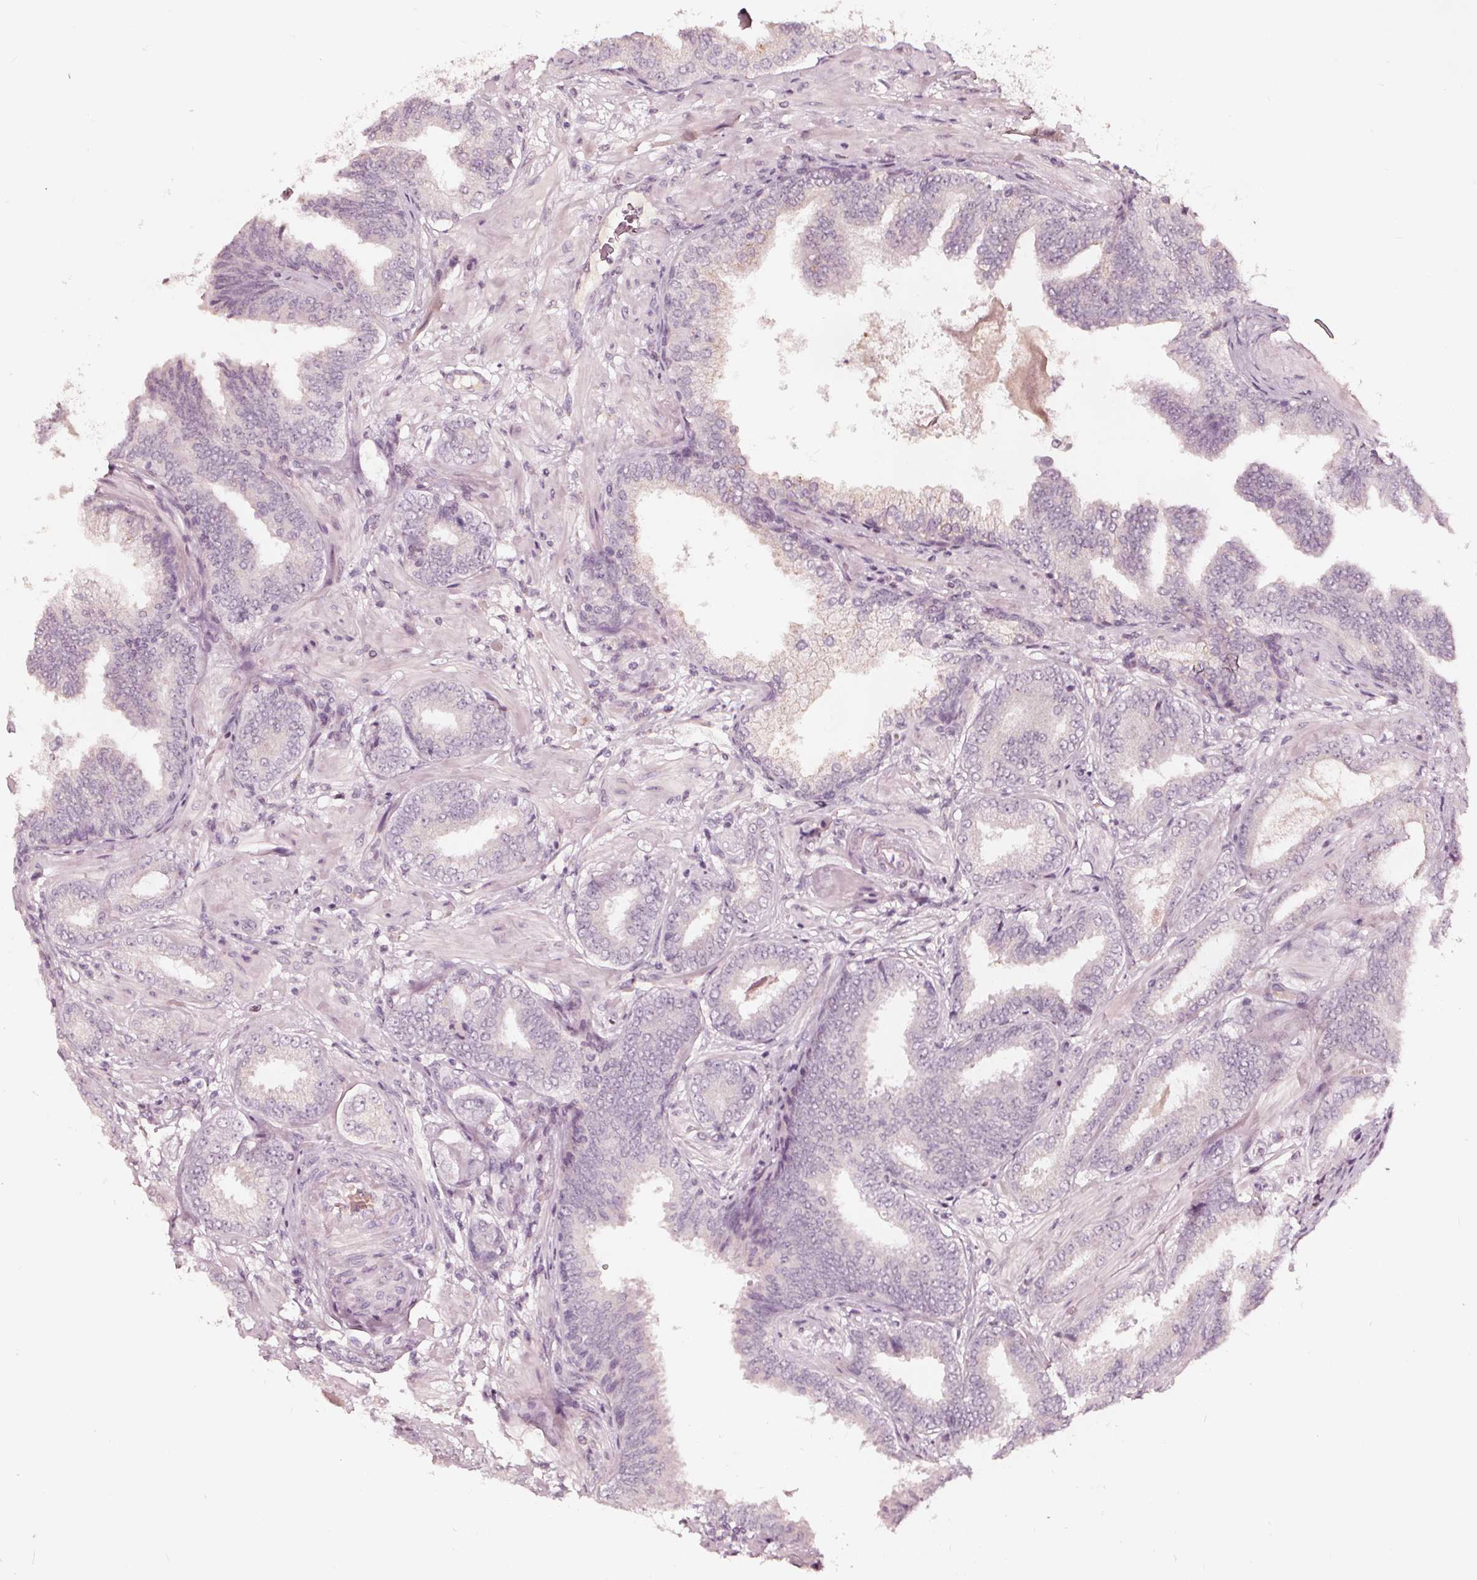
{"staining": {"intensity": "negative", "quantity": "none", "location": "none"}, "tissue": "prostate cancer", "cell_type": "Tumor cells", "image_type": "cancer", "snomed": [{"axis": "morphology", "description": "Adenocarcinoma, Low grade"}, {"axis": "topography", "description": "Prostate"}], "caption": "Tumor cells show no significant expression in prostate cancer.", "gene": "NPC1L1", "patient": {"sex": "male", "age": 55}}